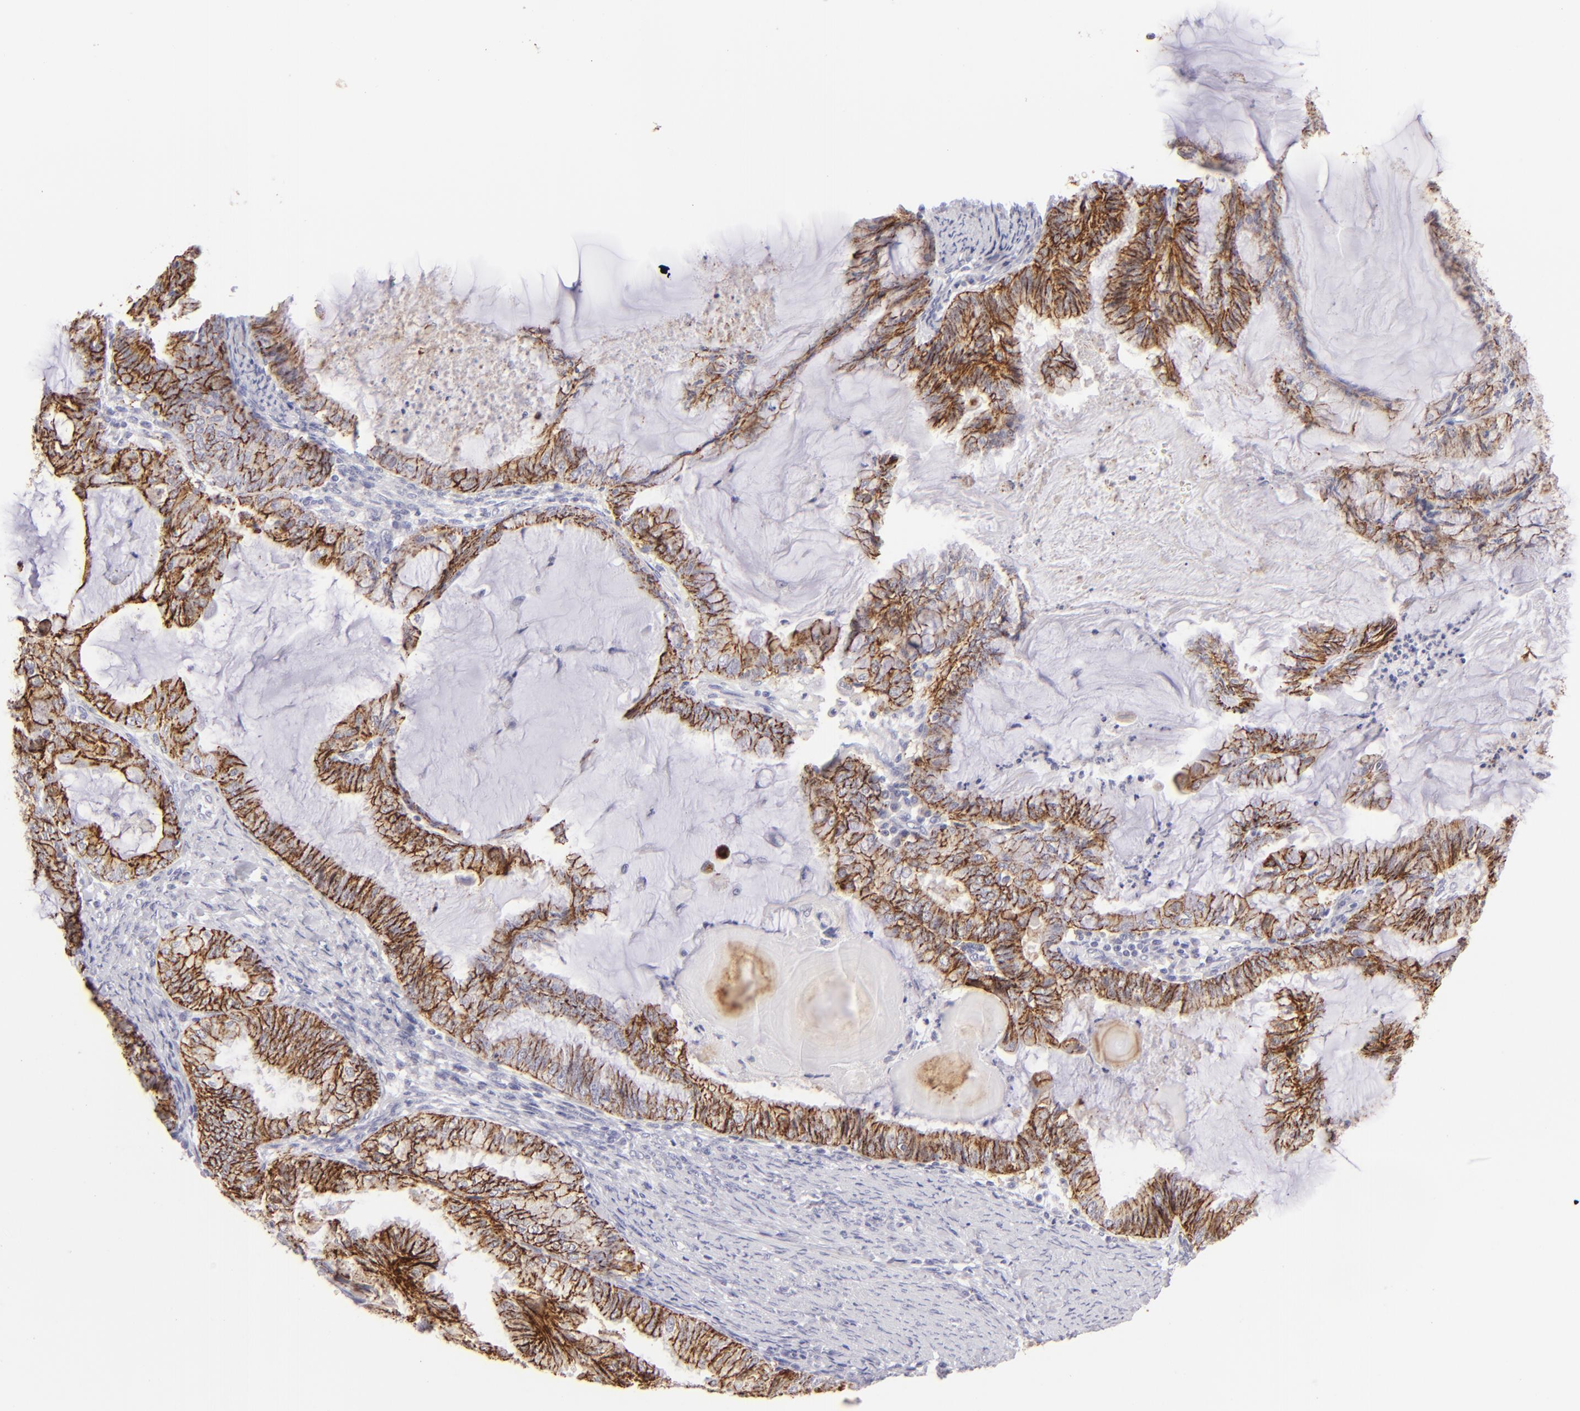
{"staining": {"intensity": "moderate", "quantity": ">75%", "location": "cytoplasmic/membranous"}, "tissue": "endometrial cancer", "cell_type": "Tumor cells", "image_type": "cancer", "snomed": [{"axis": "morphology", "description": "Adenocarcinoma, NOS"}, {"axis": "topography", "description": "Endometrium"}], "caption": "An immunohistochemistry (IHC) photomicrograph of neoplastic tissue is shown. Protein staining in brown highlights moderate cytoplasmic/membranous positivity in endometrial cancer (adenocarcinoma) within tumor cells.", "gene": "CLDN4", "patient": {"sex": "female", "age": 86}}